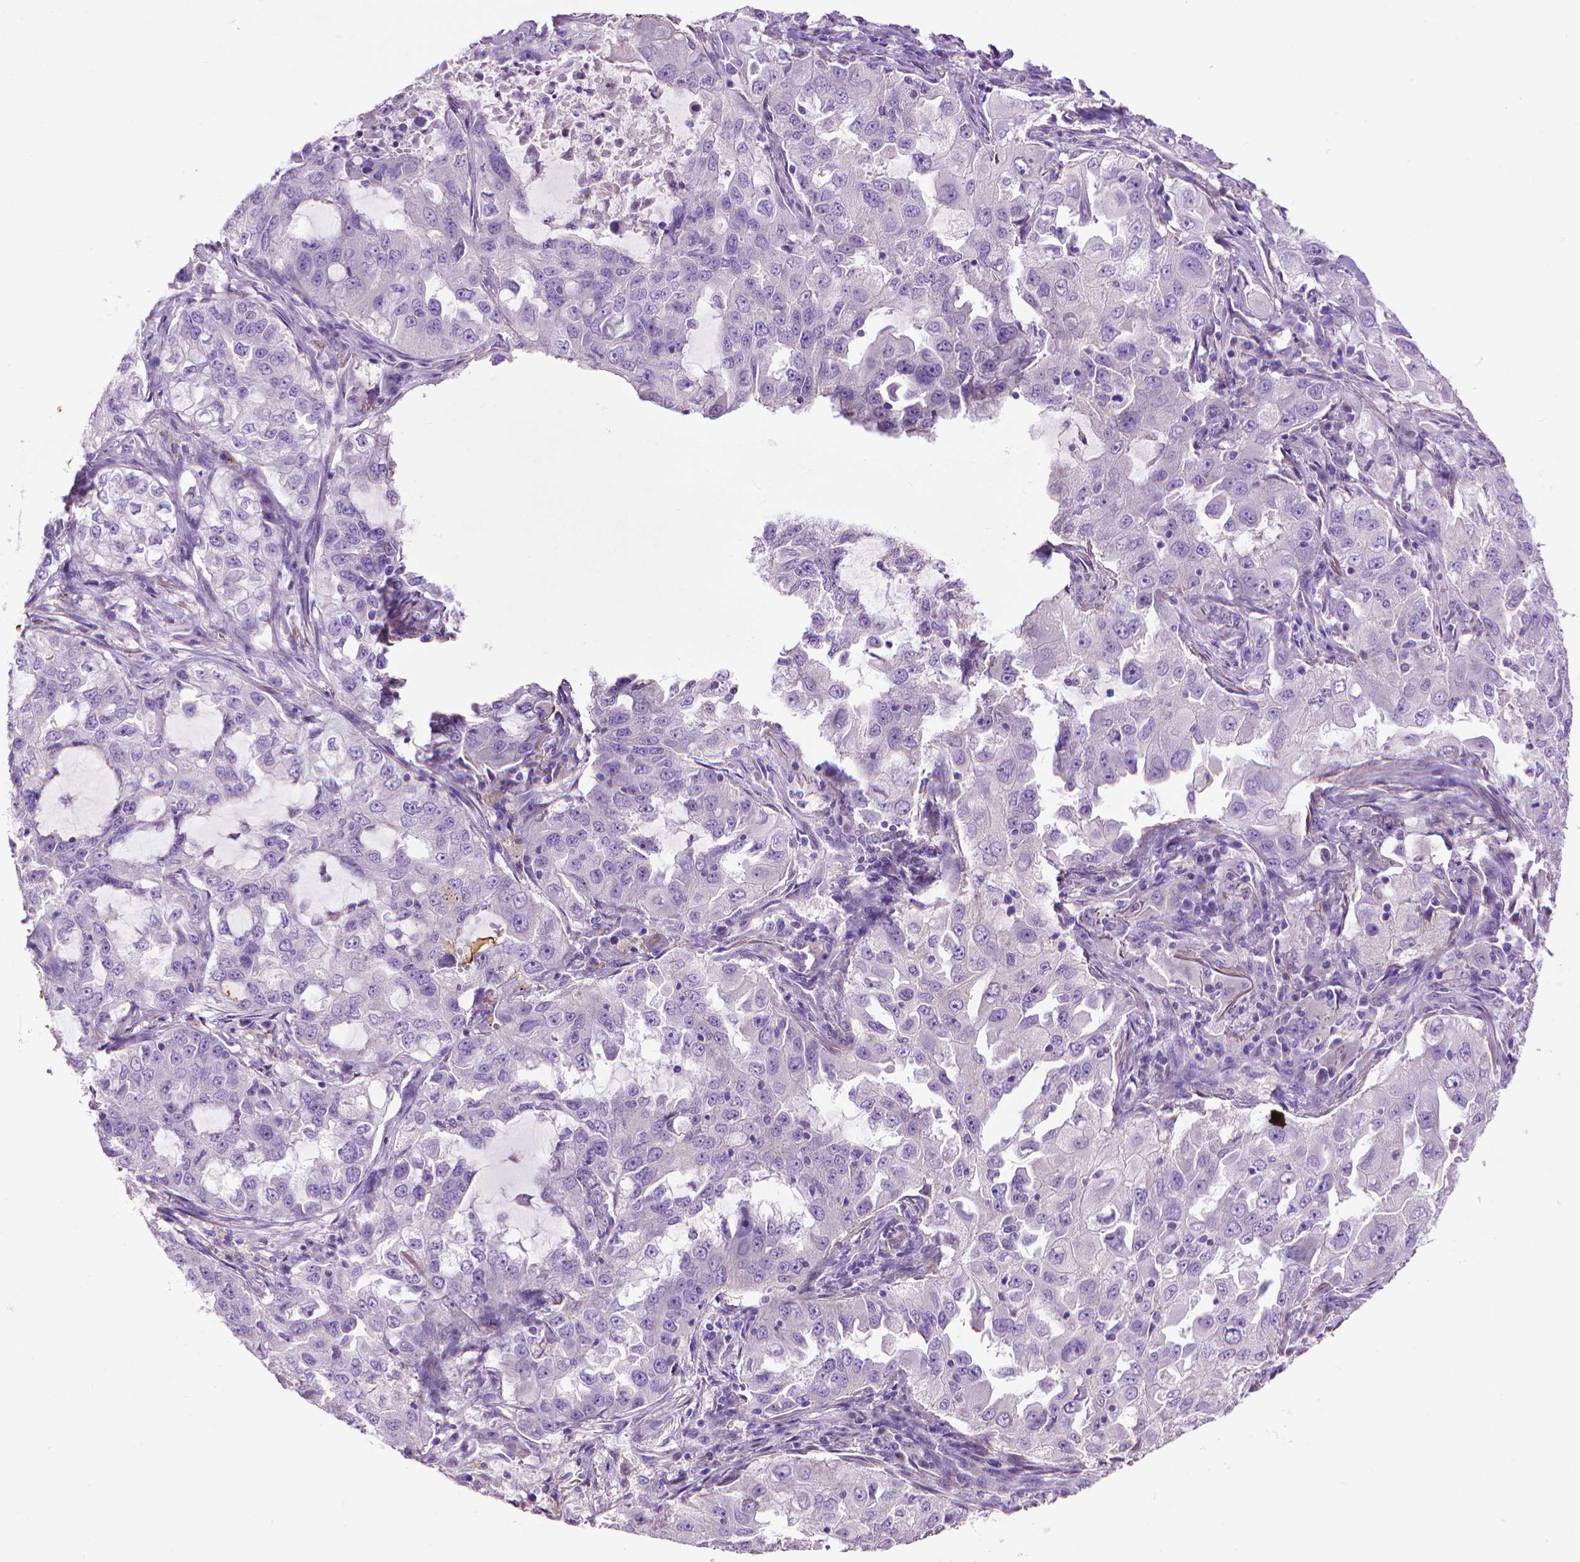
{"staining": {"intensity": "negative", "quantity": "none", "location": "none"}, "tissue": "lung cancer", "cell_type": "Tumor cells", "image_type": "cancer", "snomed": [{"axis": "morphology", "description": "Adenocarcinoma, NOS"}, {"axis": "topography", "description": "Lung"}], "caption": "Immunohistochemistry histopathology image of neoplastic tissue: human adenocarcinoma (lung) stained with DAB (3,3'-diaminobenzidine) displays no significant protein staining in tumor cells.", "gene": "AQP10", "patient": {"sex": "female", "age": 61}}